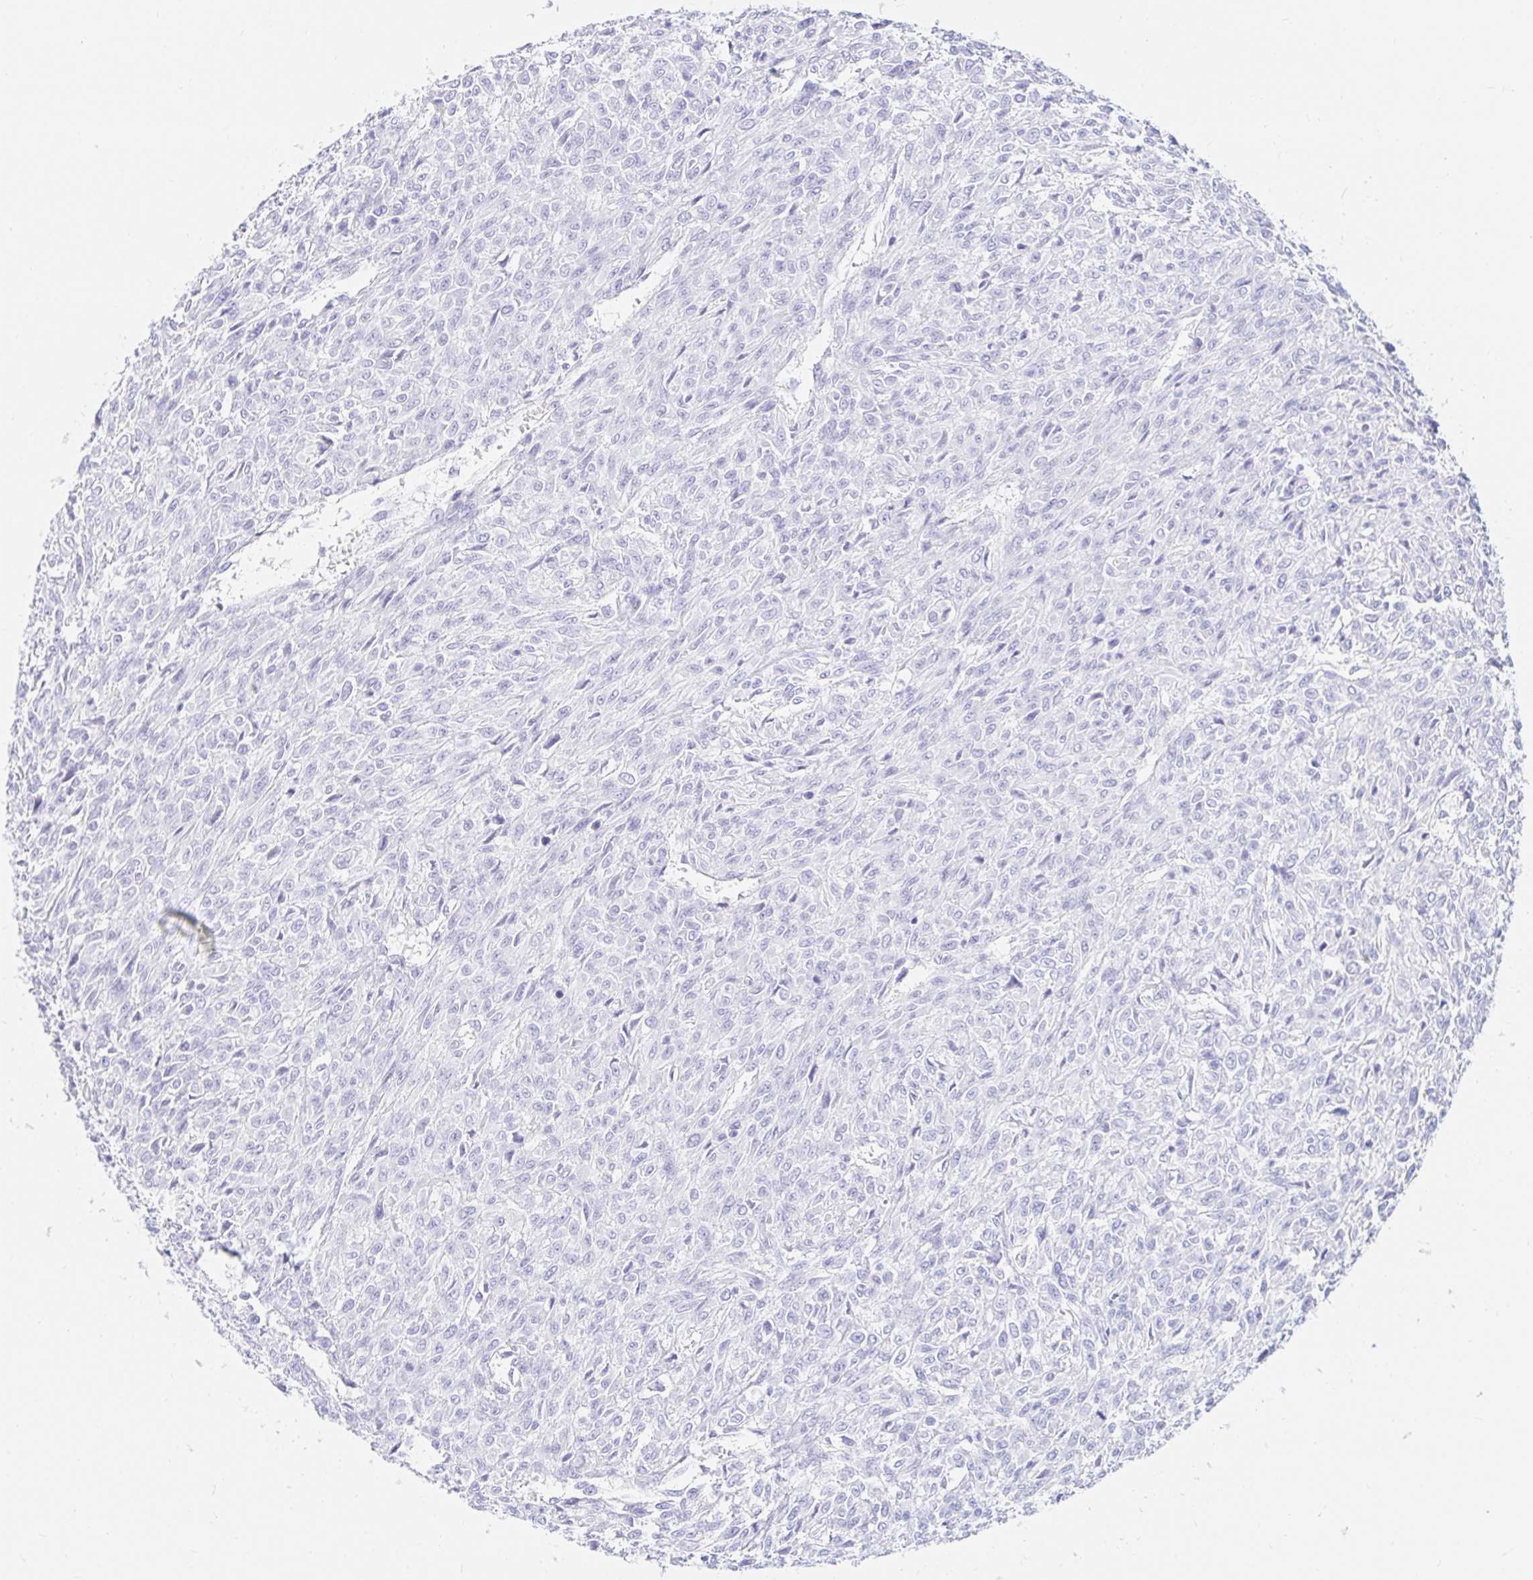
{"staining": {"intensity": "negative", "quantity": "none", "location": "none"}, "tissue": "renal cancer", "cell_type": "Tumor cells", "image_type": "cancer", "snomed": [{"axis": "morphology", "description": "Adenocarcinoma, NOS"}, {"axis": "topography", "description": "Kidney"}], "caption": "An IHC micrograph of renal adenocarcinoma is shown. There is no staining in tumor cells of renal adenocarcinoma.", "gene": "OR6T1", "patient": {"sex": "male", "age": 58}}